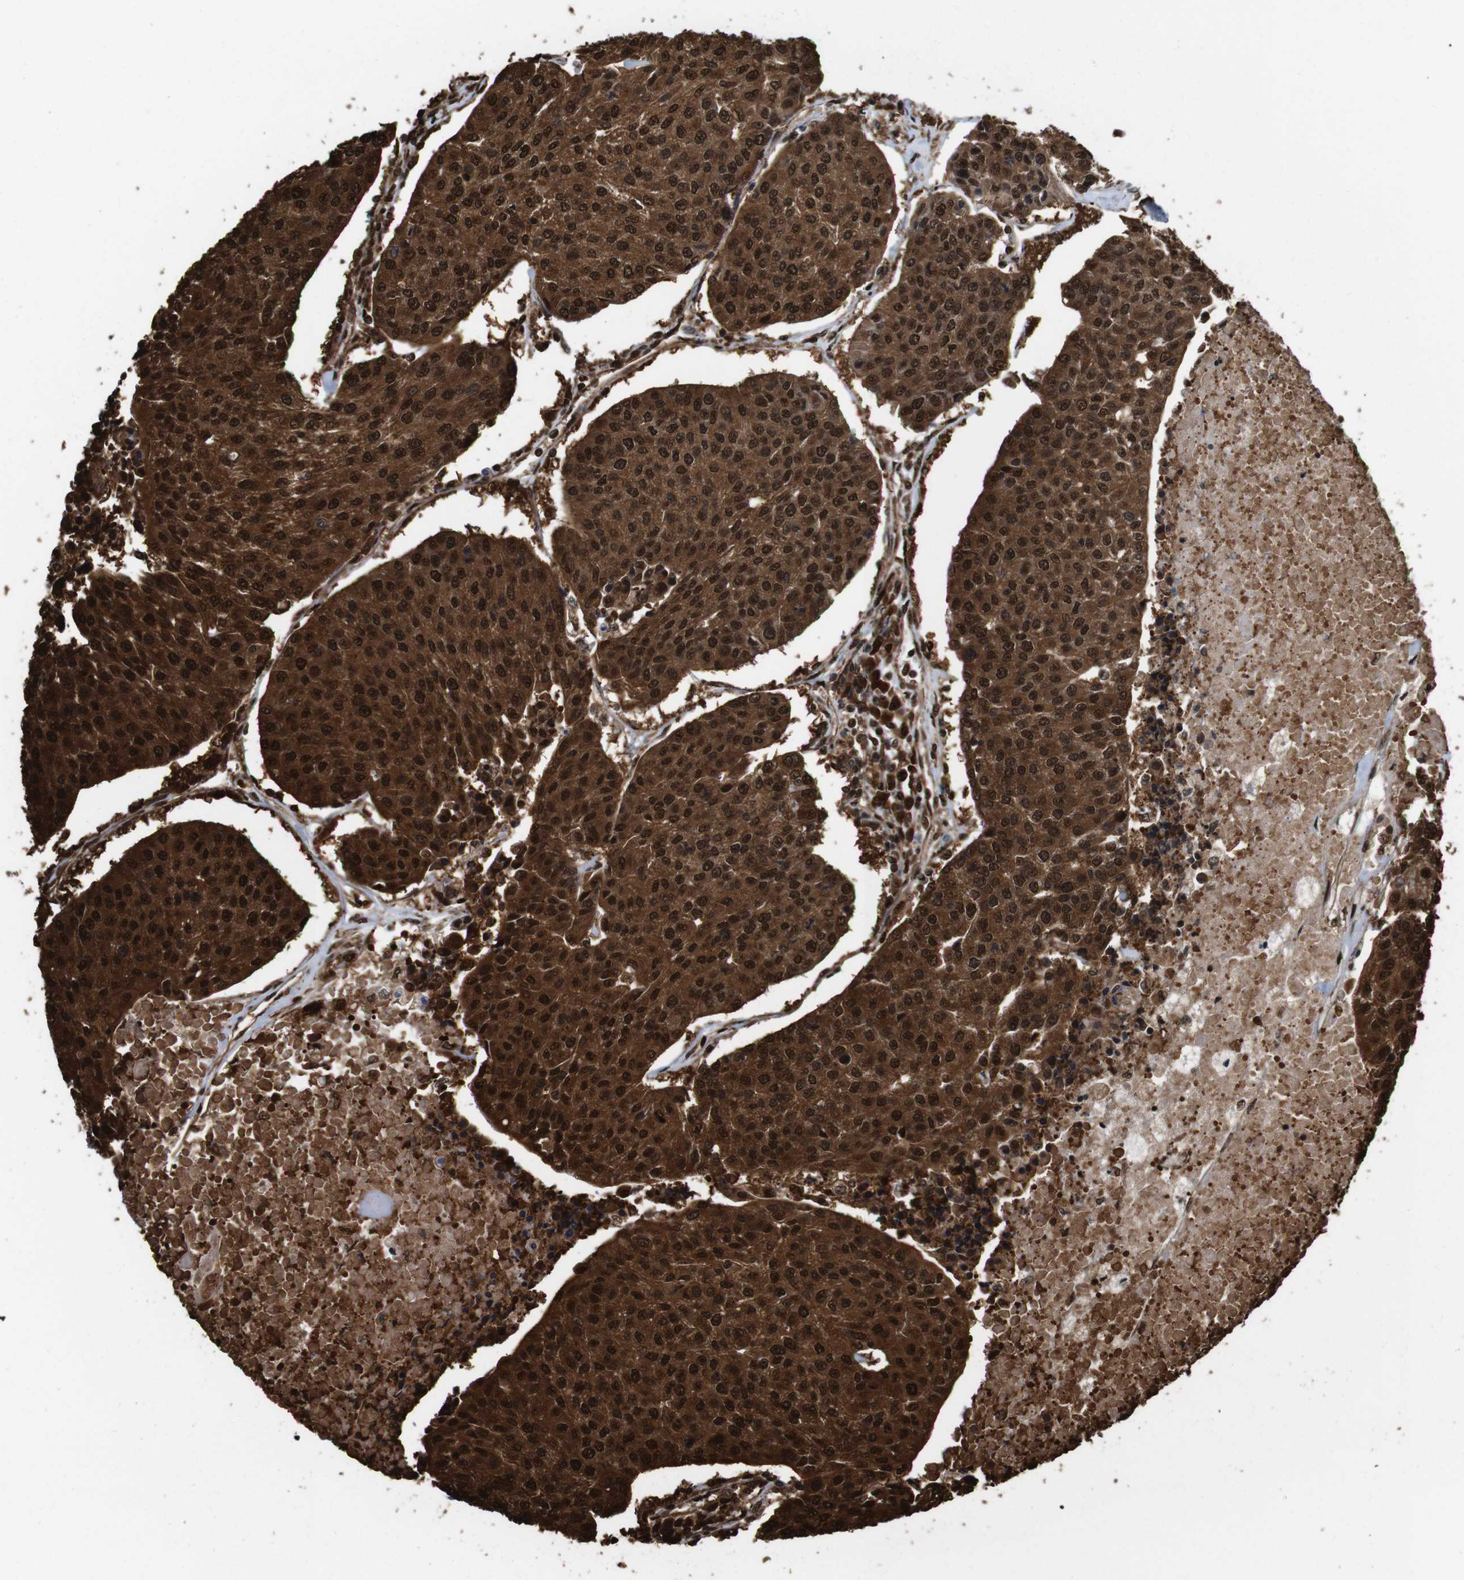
{"staining": {"intensity": "strong", "quantity": ">75%", "location": "cytoplasmic/membranous,nuclear"}, "tissue": "urothelial cancer", "cell_type": "Tumor cells", "image_type": "cancer", "snomed": [{"axis": "morphology", "description": "Urothelial carcinoma, High grade"}, {"axis": "topography", "description": "Urinary bladder"}], "caption": "Immunohistochemical staining of urothelial cancer shows strong cytoplasmic/membranous and nuclear protein positivity in about >75% of tumor cells.", "gene": "VCP", "patient": {"sex": "female", "age": 85}}